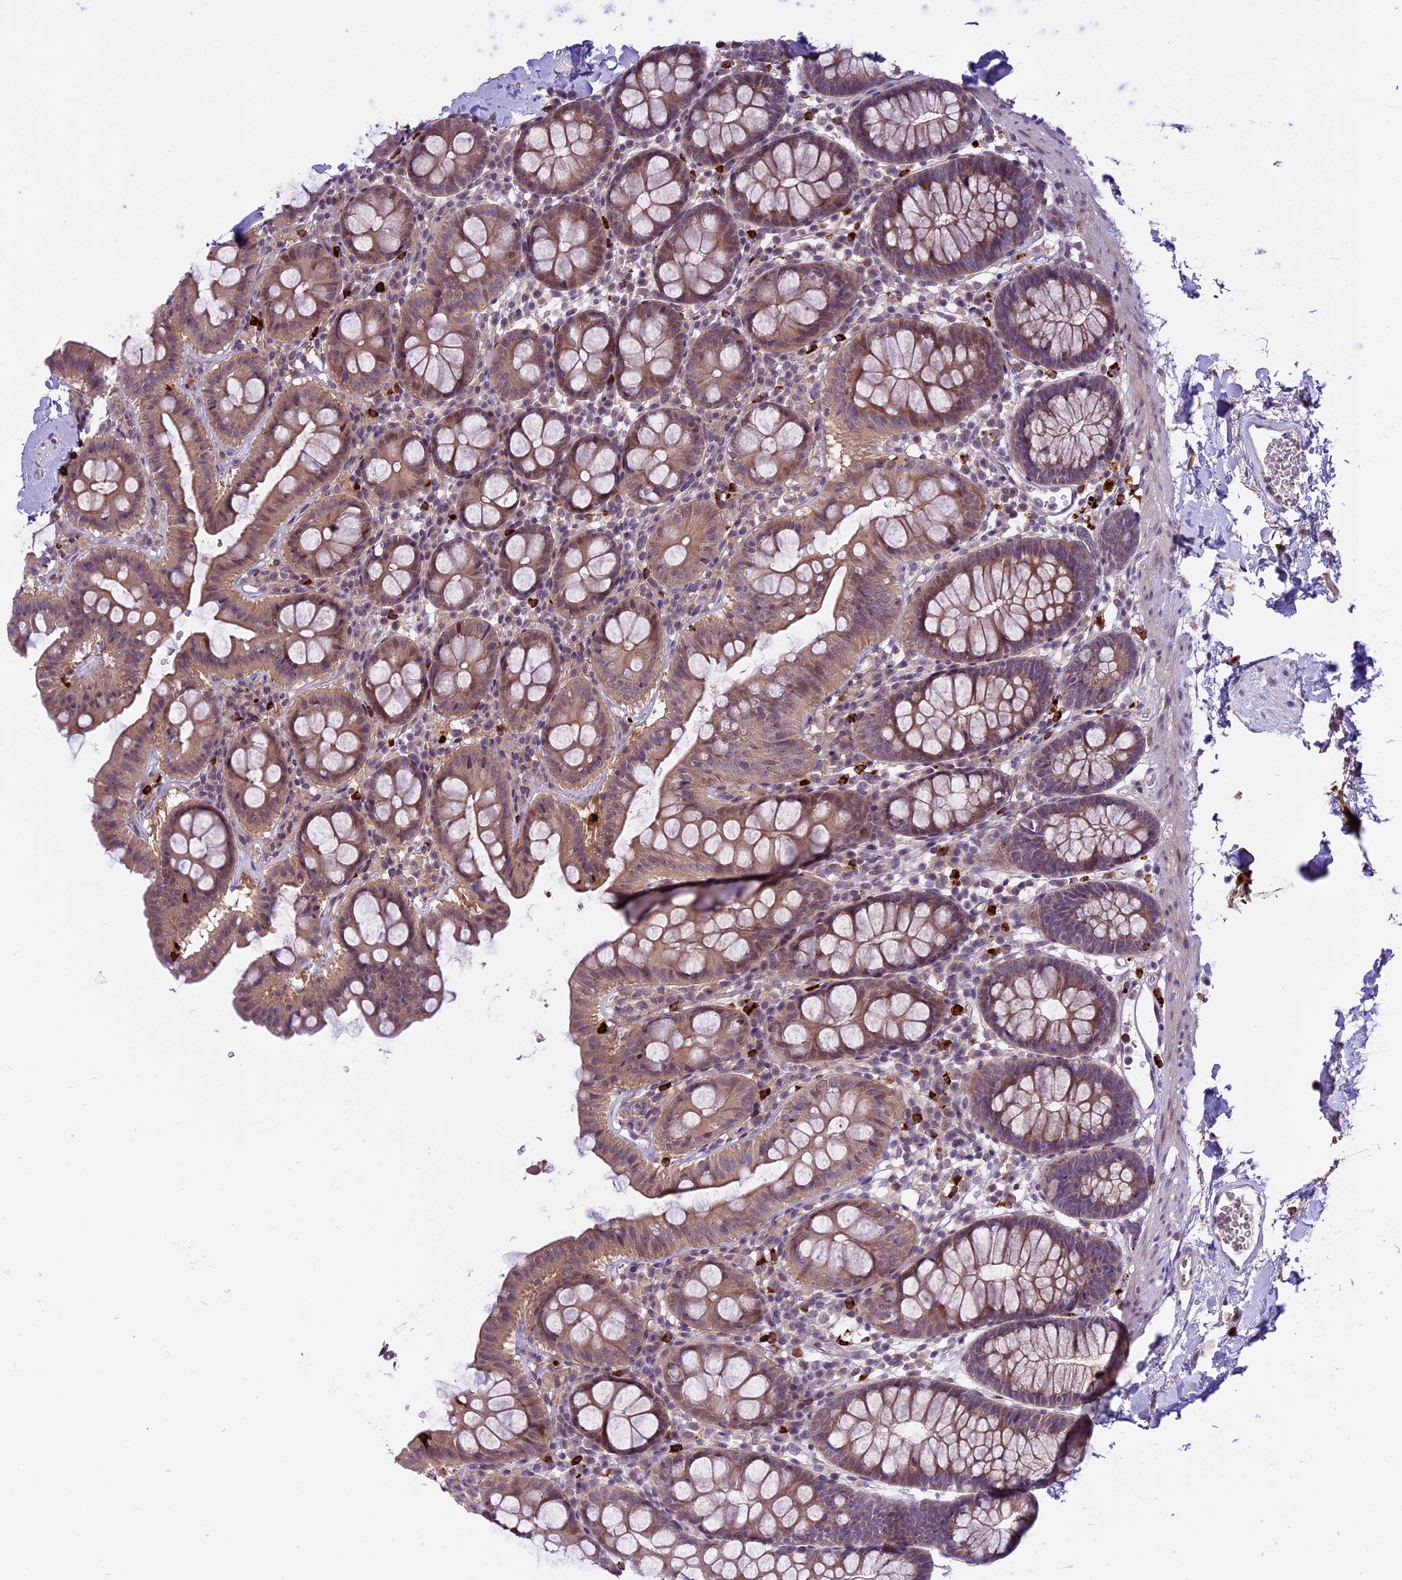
{"staining": {"intensity": "negative", "quantity": "none", "location": "none"}, "tissue": "colon", "cell_type": "Endothelial cells", "image_type": "normal", "snomed": [{"axis": "morphology", "description": "Normal tissue, NOS"}, {"axis": "topography", "description": "Colon"}], "caption": "DAB immunohistochemical staining of benign human colon displays no significant positivity in endothelial cells.", "gene": "SPRED1", "patient": {"sex": "male", "age": 75}}